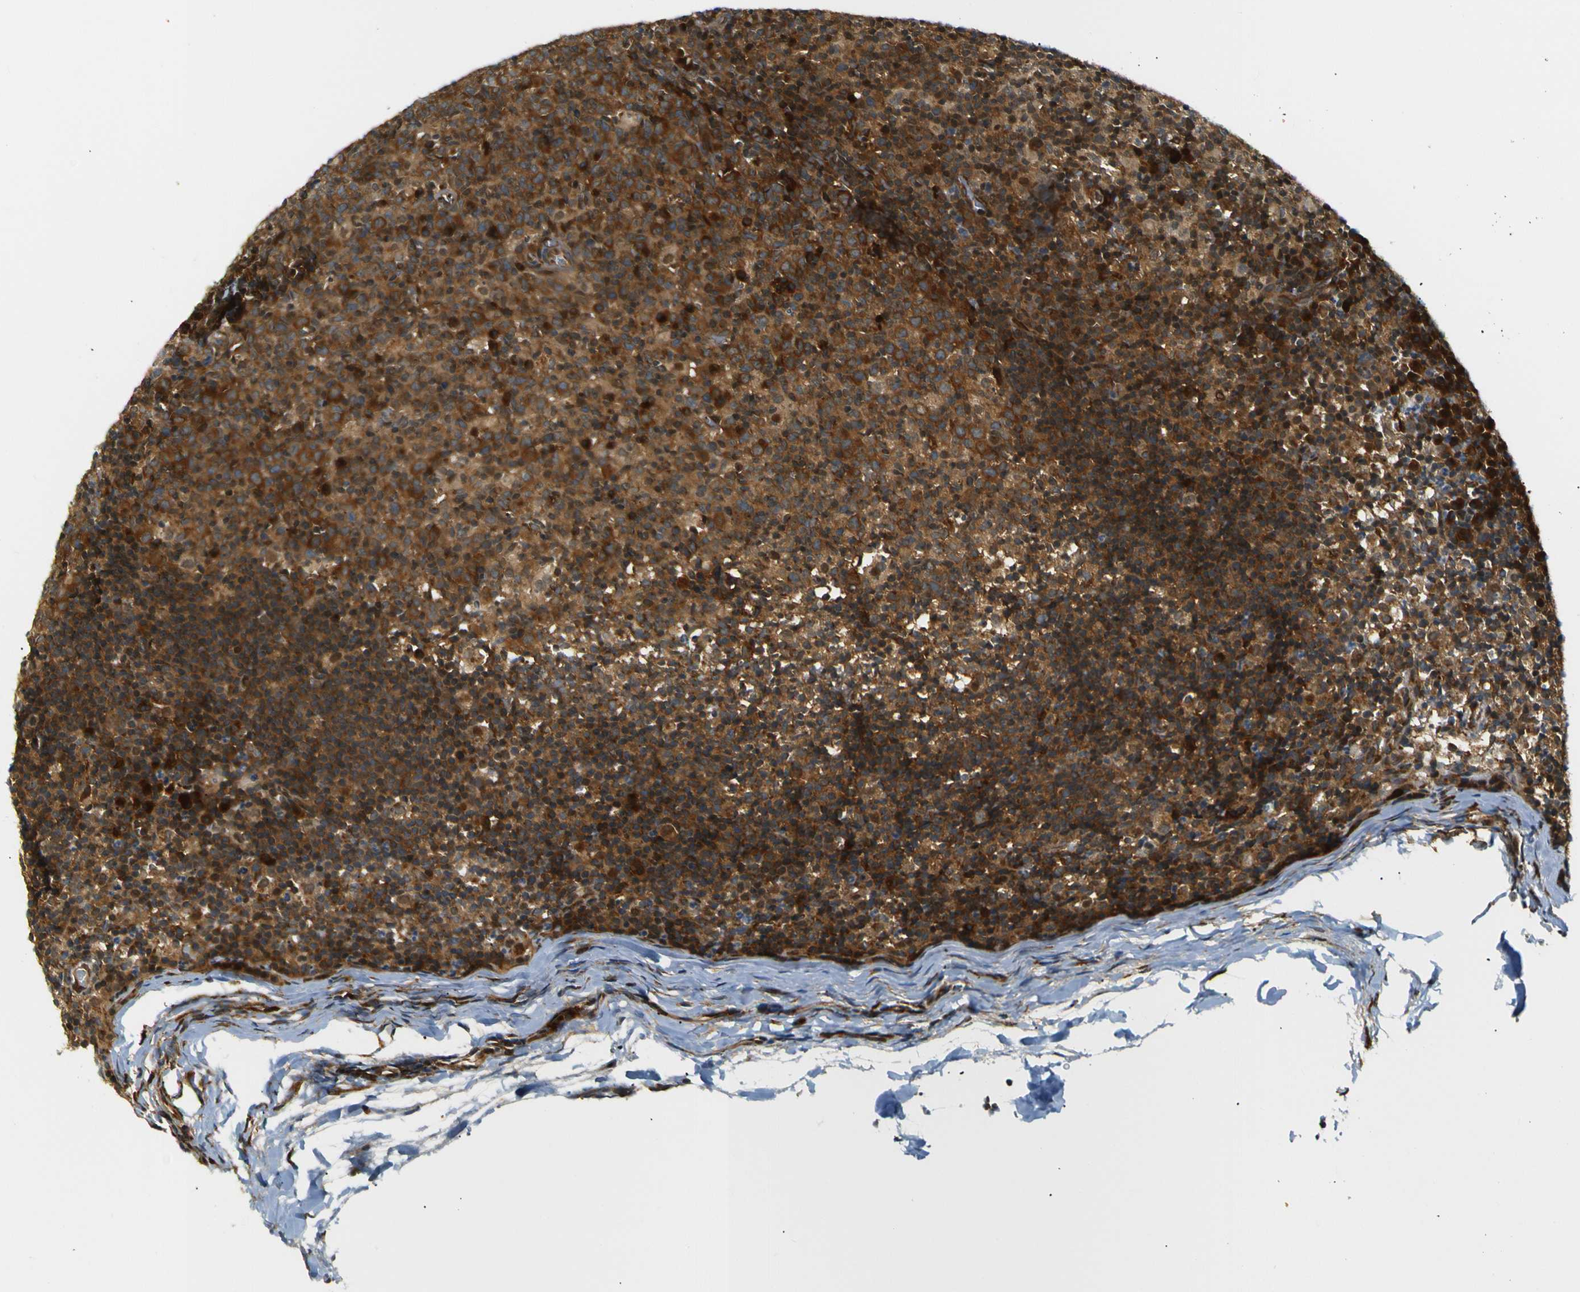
{"staining": {"intensity": "moderate", "quantity": ">75%", "location": "cytoplasmic/membranous"}, "tissue": "lymph node", "cell_type": "Germinal center cells", "image_type": "normal", "snomed": [{"axis": "morphology", "description": "Normal tissue, NOS"}, {"axis": "morphology", "description": "Inflammation, NOS"}, {"axis": "topography", "description": "Lymph node"}], "caption": "Protein staining reveals moderate cytoplasmic/membranous positivity in approximately >75% of germinal center cells in normal lymph node.", "gene": "ABCE1", "patient": {"sex": "male", "age": 55}}